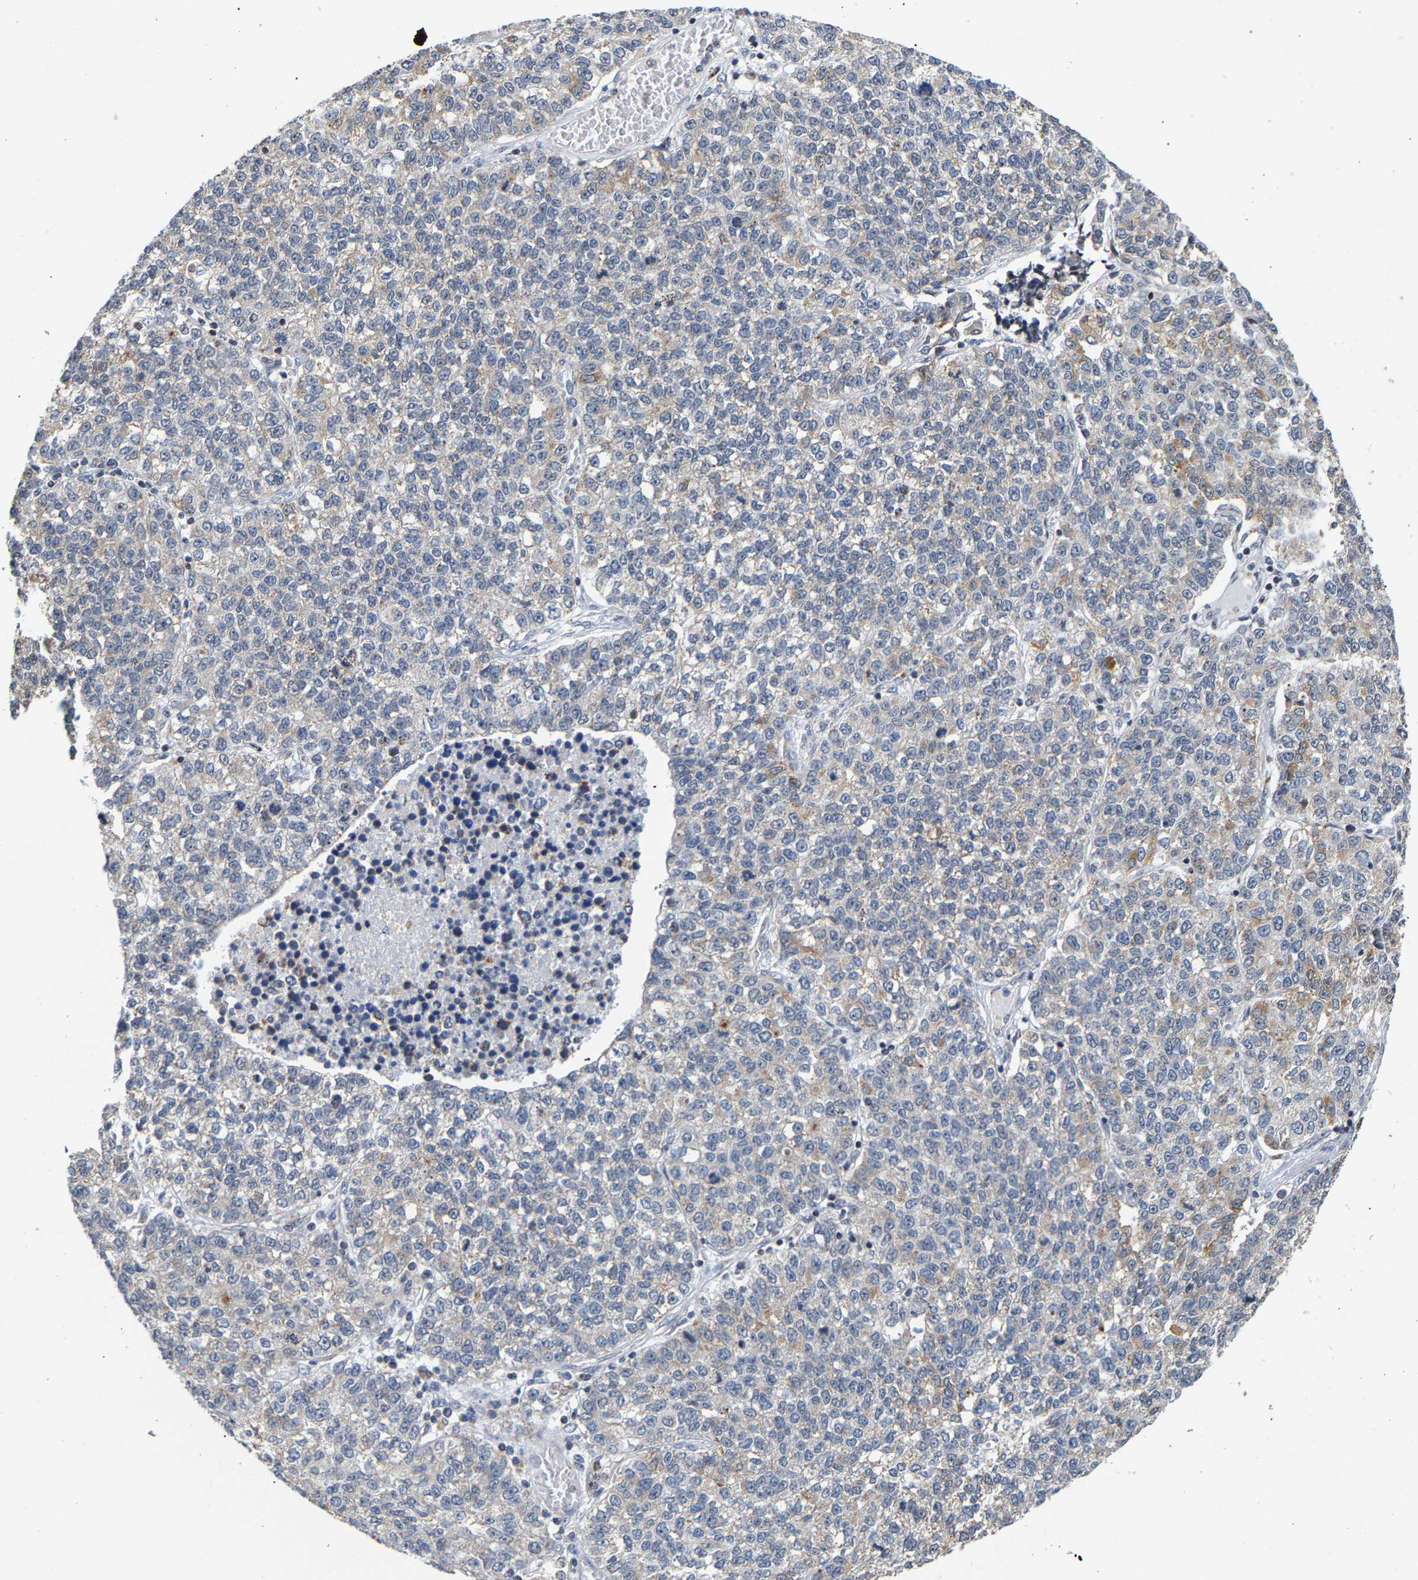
{"staining": {"intensity": "negative", "quantity": "none", "location": "none"}, "tissue": "lung cancer", "cell_type": "Tumor cells", "image_type": "cancer", "snomed": [{"axis": "morphology", "description": "Adenocarcinoma, NOS"}, {"axis": "topography", "description": "Lung"}], "caption": "Lung adenocarcinoma stained for a protein using IHC demonstrates no staining tumor cells.", "gene": "PCNT", "patient": {"sex": "male", "age": 49}}